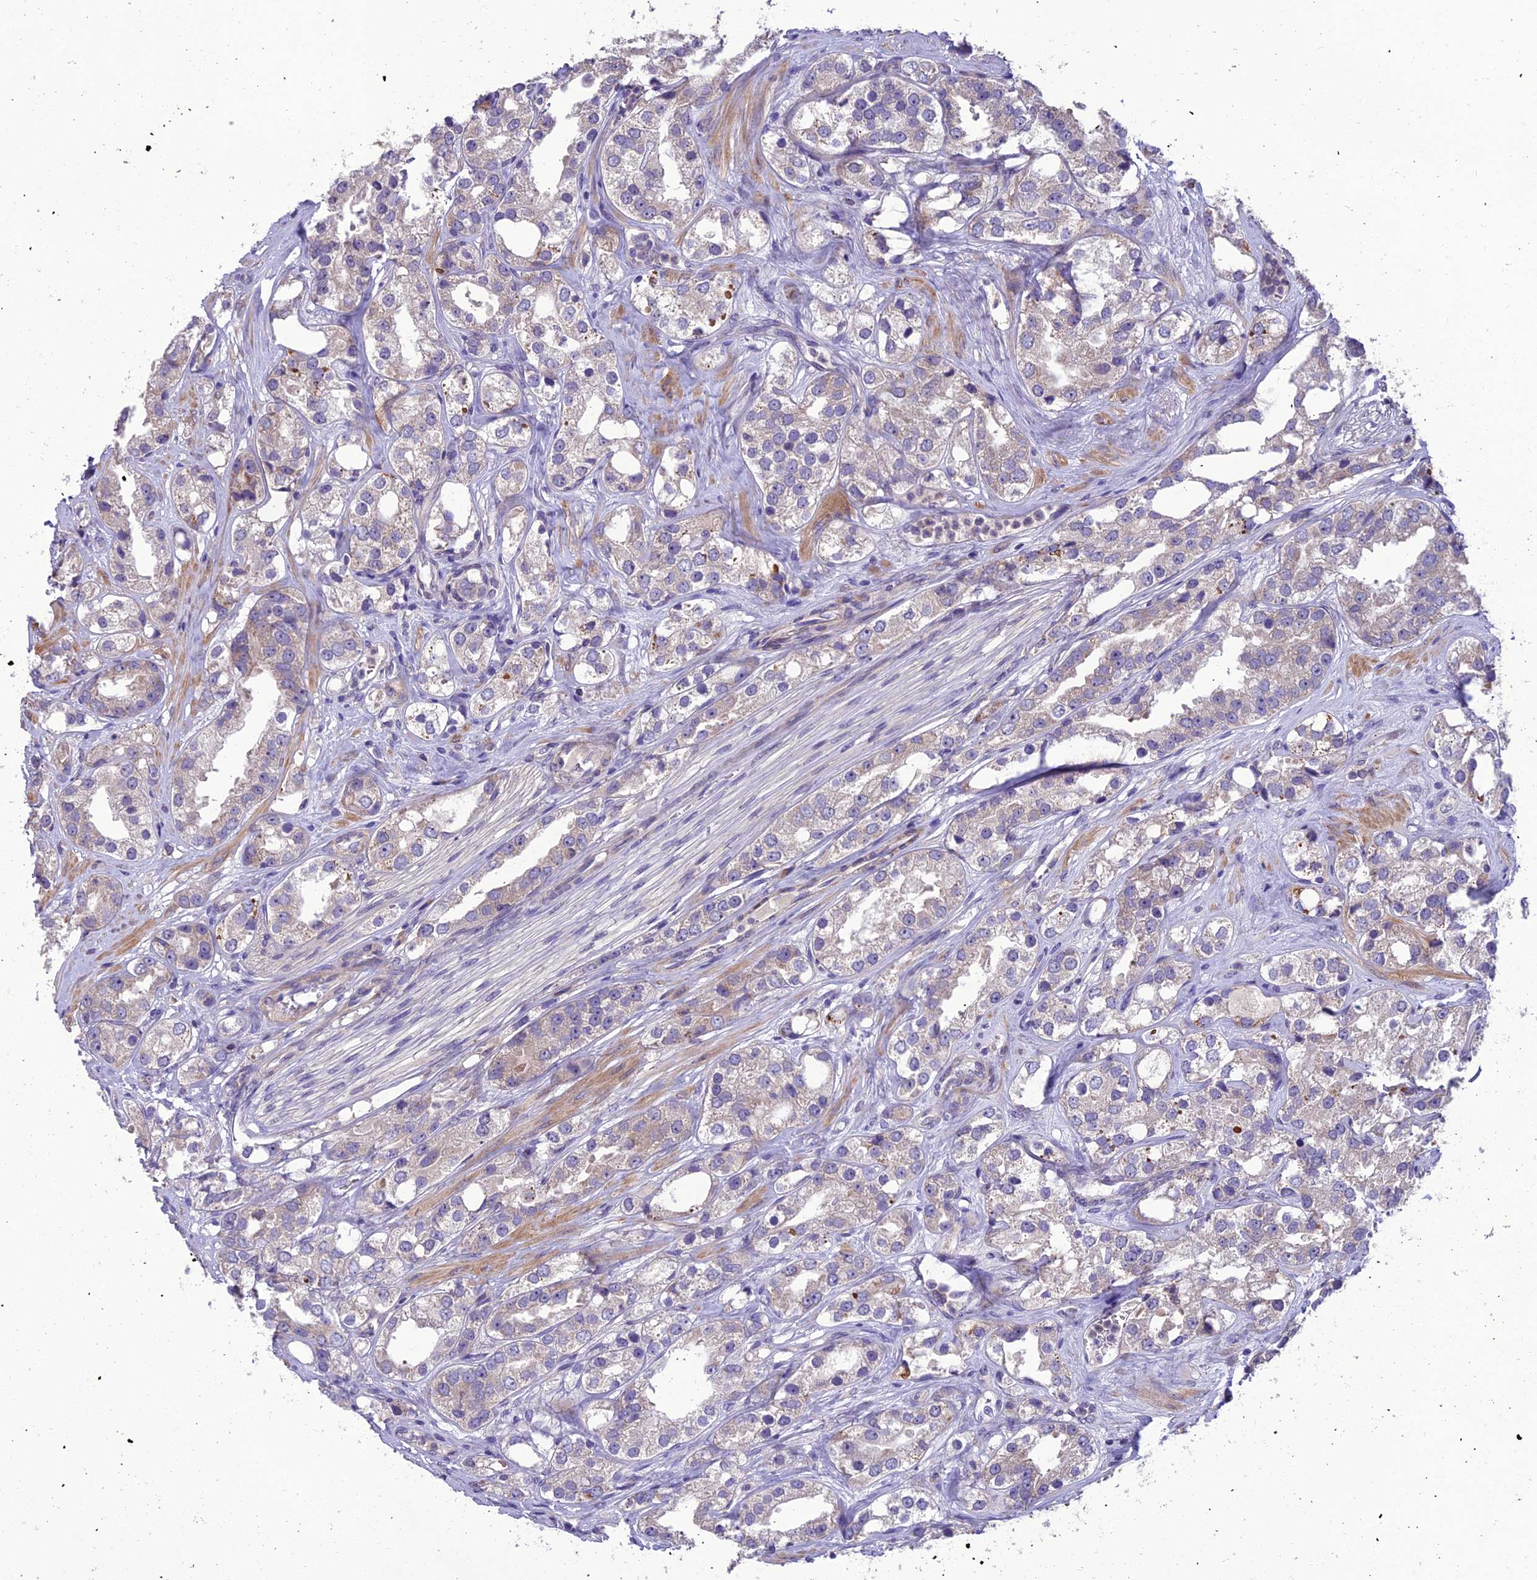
{"staining": {"intensity": "weak", "quantity": "<25%", "location": "cytoplasmic/membranous"}, "tissue": "prostate cancer", "cell_type": "Tumor cells", "image_type": "cancer", "snomed": [{"axis": "morphology", "description": "Adenocarcinoma, NOS"}, {"axis": "topography", "description": "Prostate"}], "caption": "Tumor cells show no significant protein positivity in prostate cancer.", "gene": "CENPL", "patient": {"sex": "male", "age": 79}}